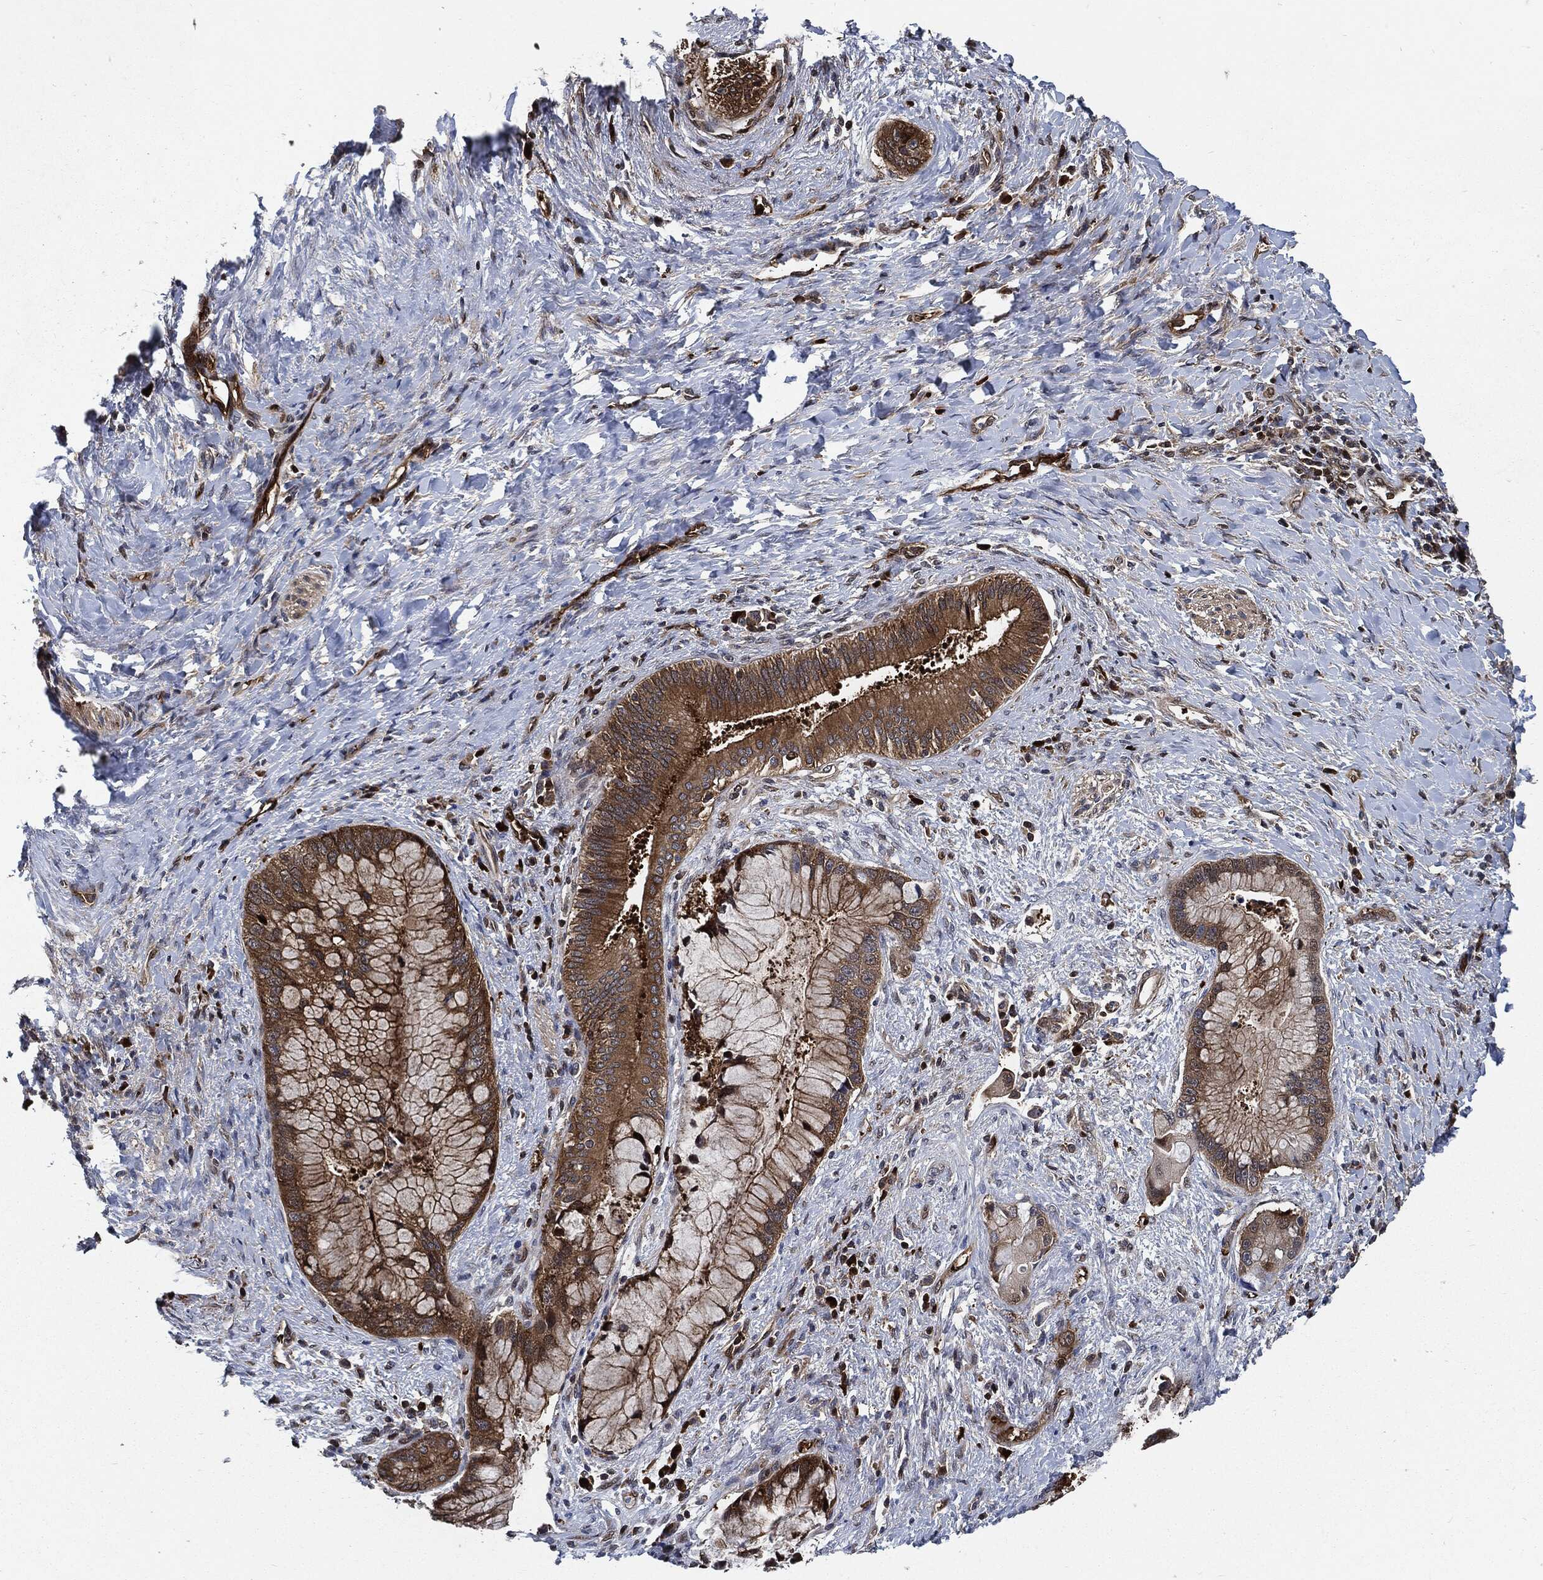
{"staining": {"intensity": "moderate", "quantity": ">75%", "location": "cytoplasmic/membranous"}, "tissue": "liver cancer", "cell_type": "Tumor cells", "image_type": "cancer", "snomed": [{"axis": "morphology", "description": "Normal tissue, NOS"}, {"axis": "morphology", "description": "Cholangiocarcinoma"}, {"axis": "topography", "description": "Liver"}, {"axis": "topography", "description": "Peripheral nerve tissue"}], "caption": "Immunohistochemical staining of liver cancer (cholangiocarcinoma) reveals medium levels of moderate cytoplasmic/membranous protein staining in approximately >75% of tumor cells. (Stains: DAB (3,3'-diaminobenzidine) in brown, nuclei in blue, Microscopy: brightfield microscopy at high magnification).", "gene": "PRDX2", "patient": {"sex": "male", "age": 50}}